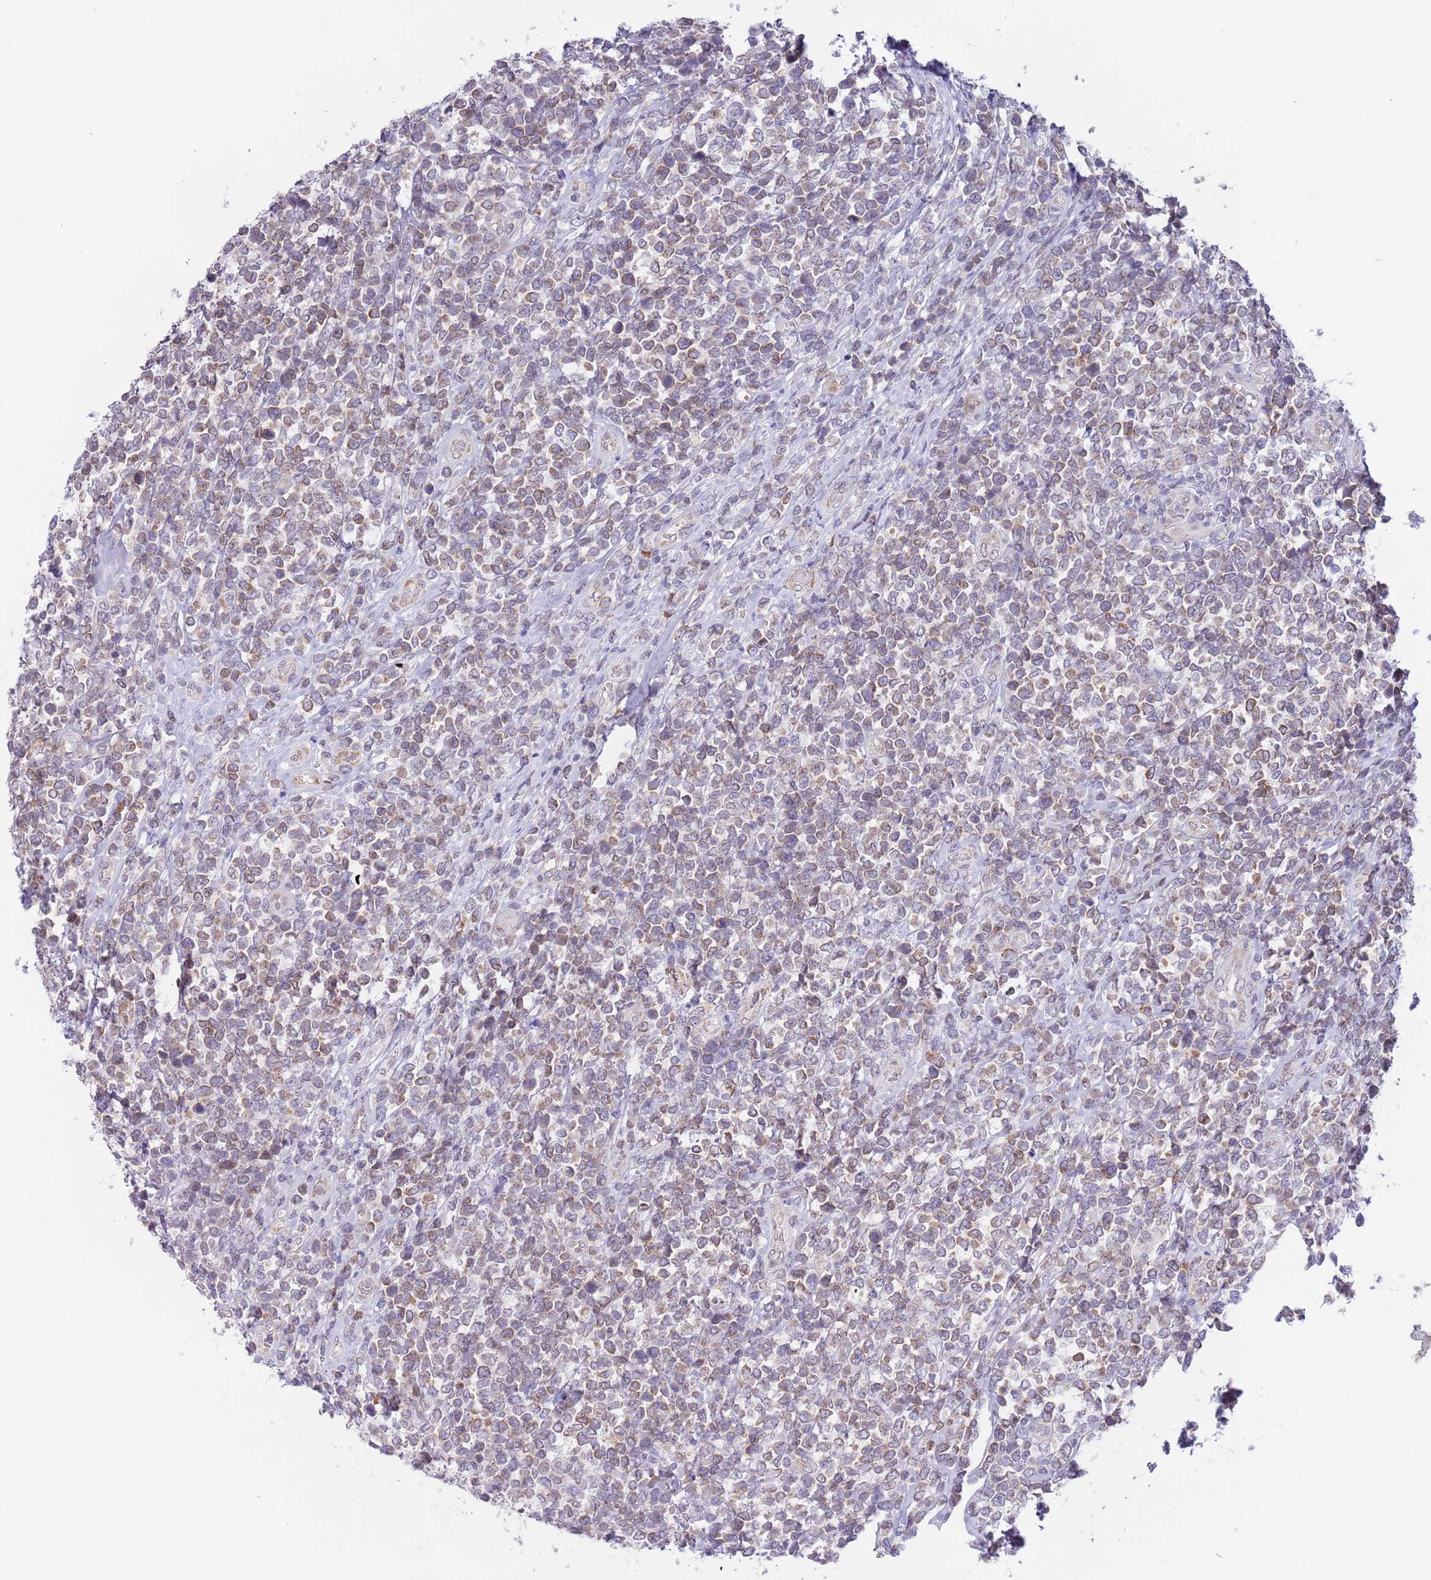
{"staining": {"intensity": "weak", "quantity": "25%-75%", "location": "cytoplasmic/membranous"}, "tissue": "lymphoma", "cell_type": "Tumor cells", "image_type": "cancer", "snomed": [{"axis": "morphology", "description": "Malignant lymphoma, non-Hodgkin's type, High grade"}, {"axis": "topography", "description": "Soft tissue"}], "caption": "Weak cytoplasmic/membranous expression for a protein is identified in approximately 25%-75% of tumor cells of high-grade malignant lymphoma, non-Hodgkin's type using immunohistochemistry.", "gene": "EBPL", "patient": {"sex": "female", "age": 56}}